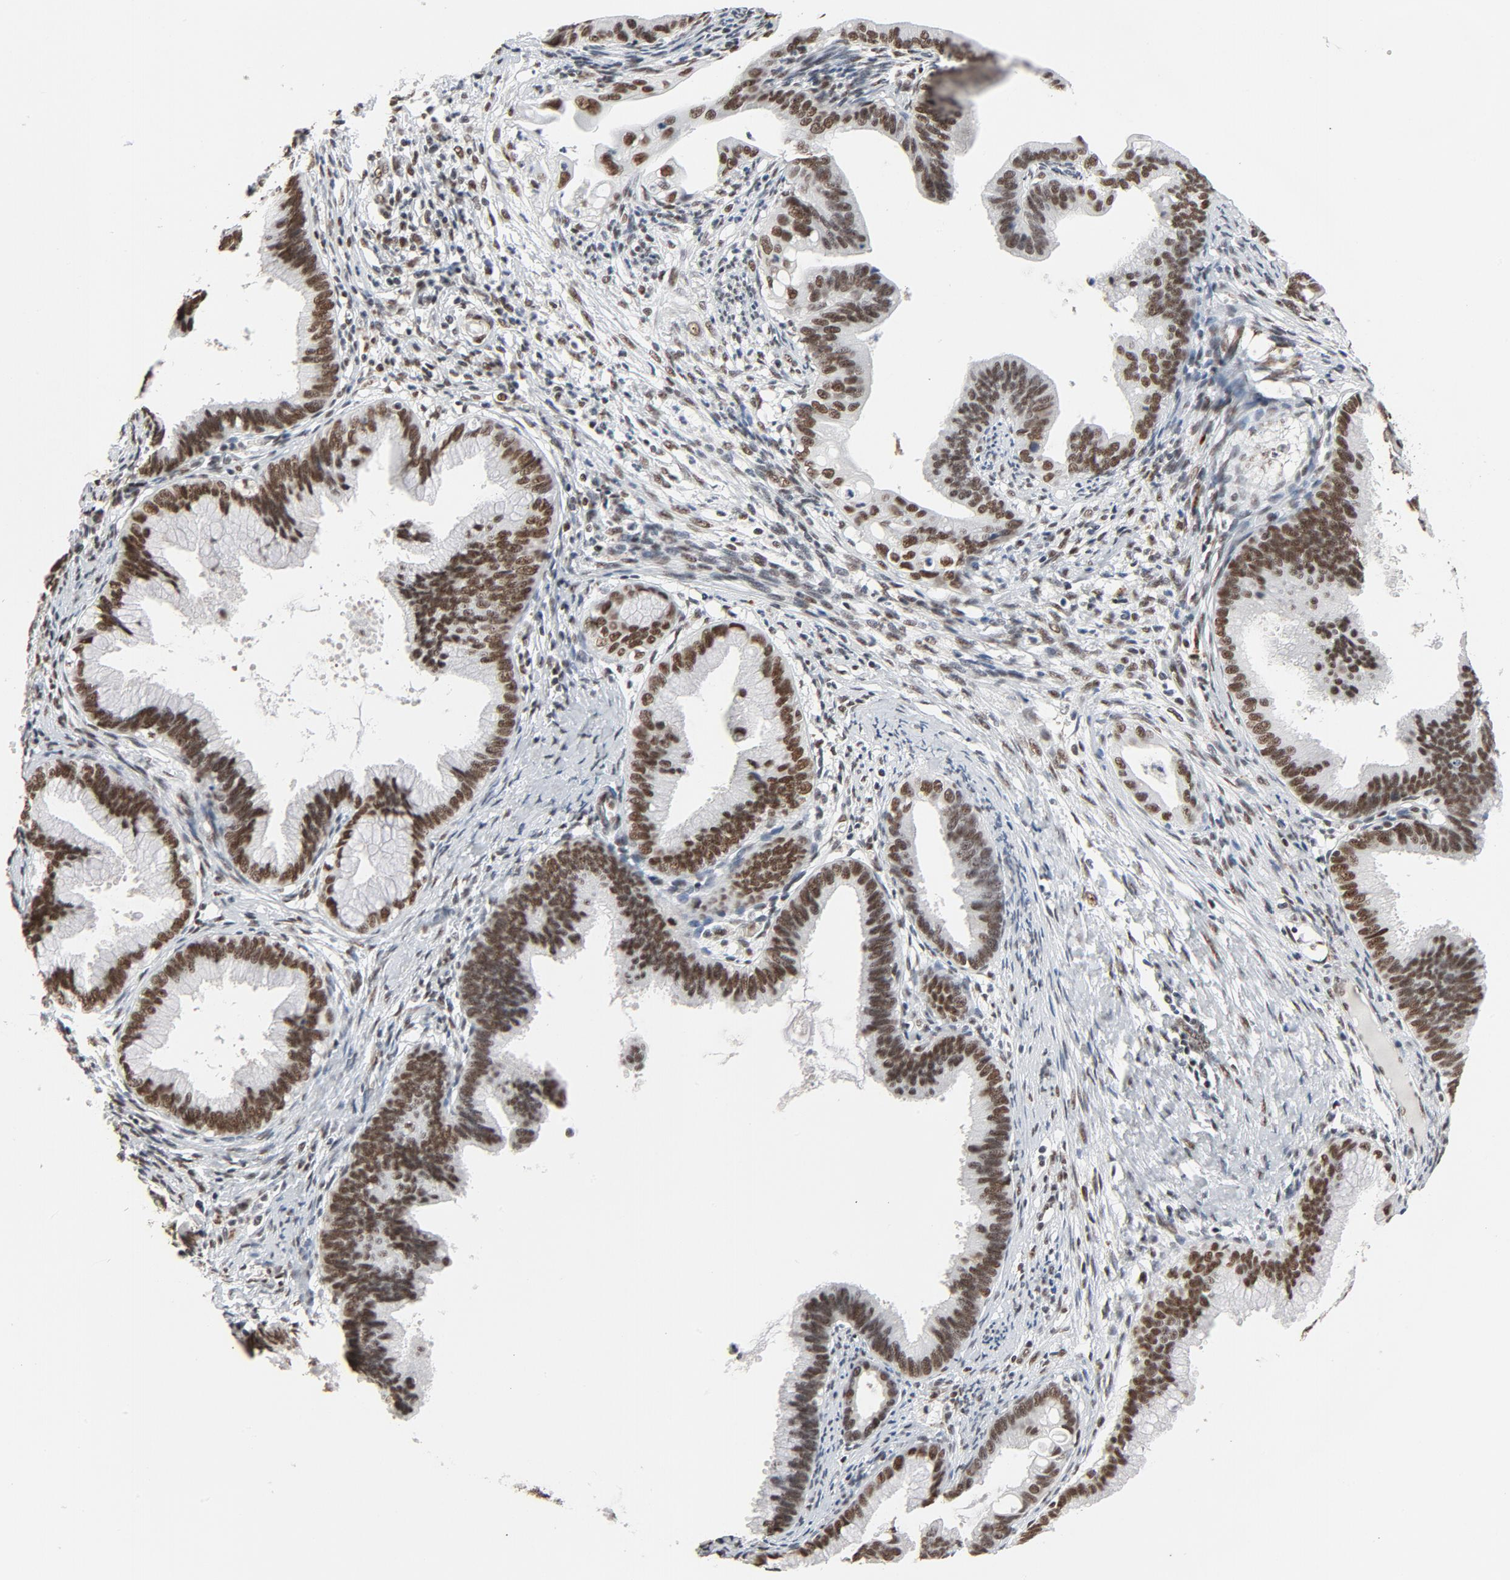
{"staining": {"intensity": "moderate", "quantity": ">75%", "location": "nuclear"}, "tissue": "cervical cancer", "cell_type": "Tumor cells", "image_type": "cancer", "snomed": [{"axis": "morphology", "description": "Adenocarcinoma, NOS"}, {"axis": "topography", "description": "Cervix"}], "caption": "IHC (DAB (3,3'-diaminobenzidine)) staining of human adenocarcinoma (cervical) shows moderate nuclear protein expression in about >75% of tumor cells.", "gene": "MRE11", "patient": {"sex": "female", "age": 47}}